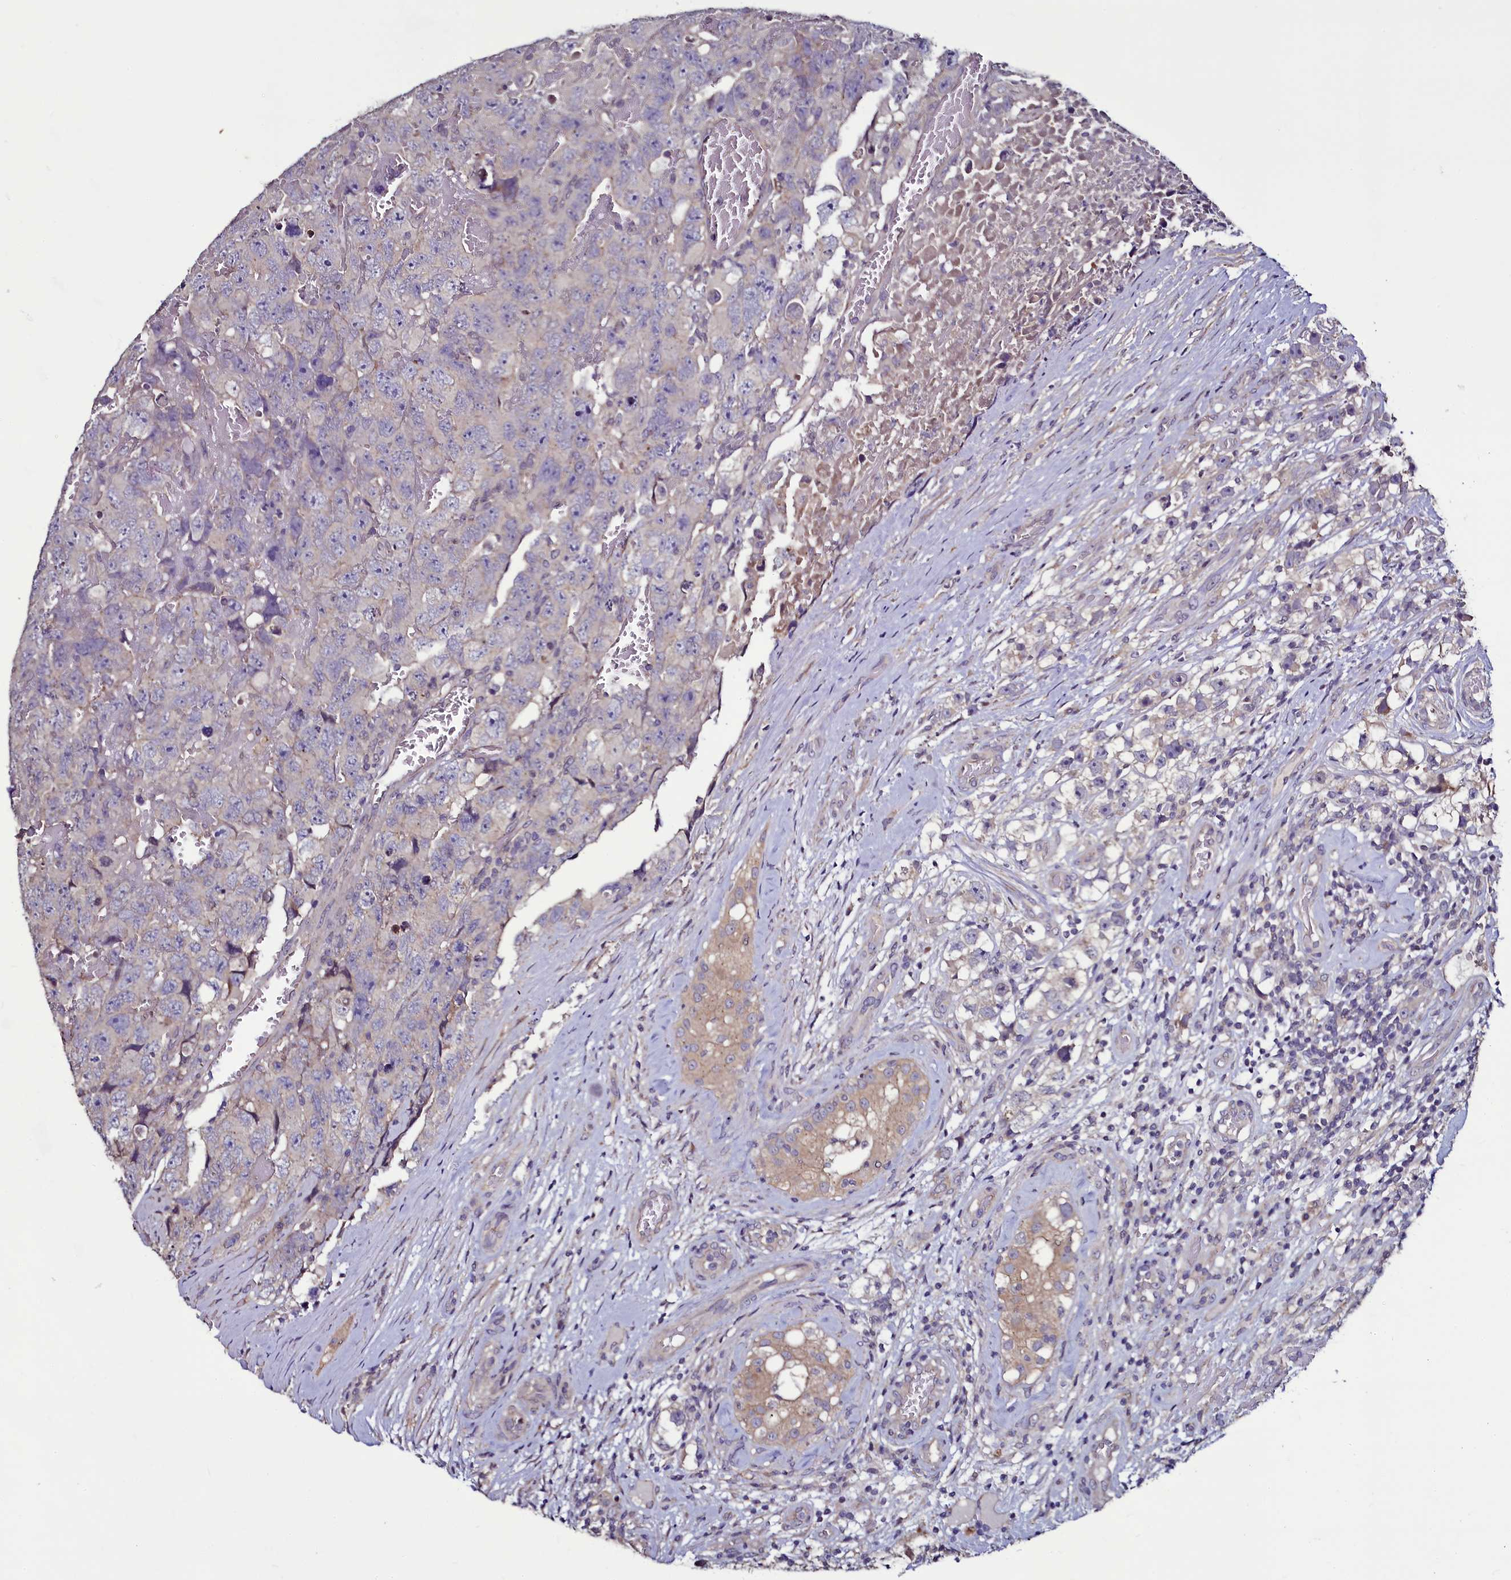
{"staining": {"intensity": "negative", "quantity": "none", "location": "none"}, "tissue": "testis cancer", "cell_type": "Tumor cells", "image_type": "cancer", "snomed": [{"axis": "morphology", "description": "Carcinoma, Embryonal, NOS"}, {"axis": "topography", "description": "Testis"}], "caption": "Histopathology image shows no significant protein positivity in tumor cells of testis embryonal carcinoma.", "gene": "USPL1", "patient": {"sex": "male", "age": 45}}